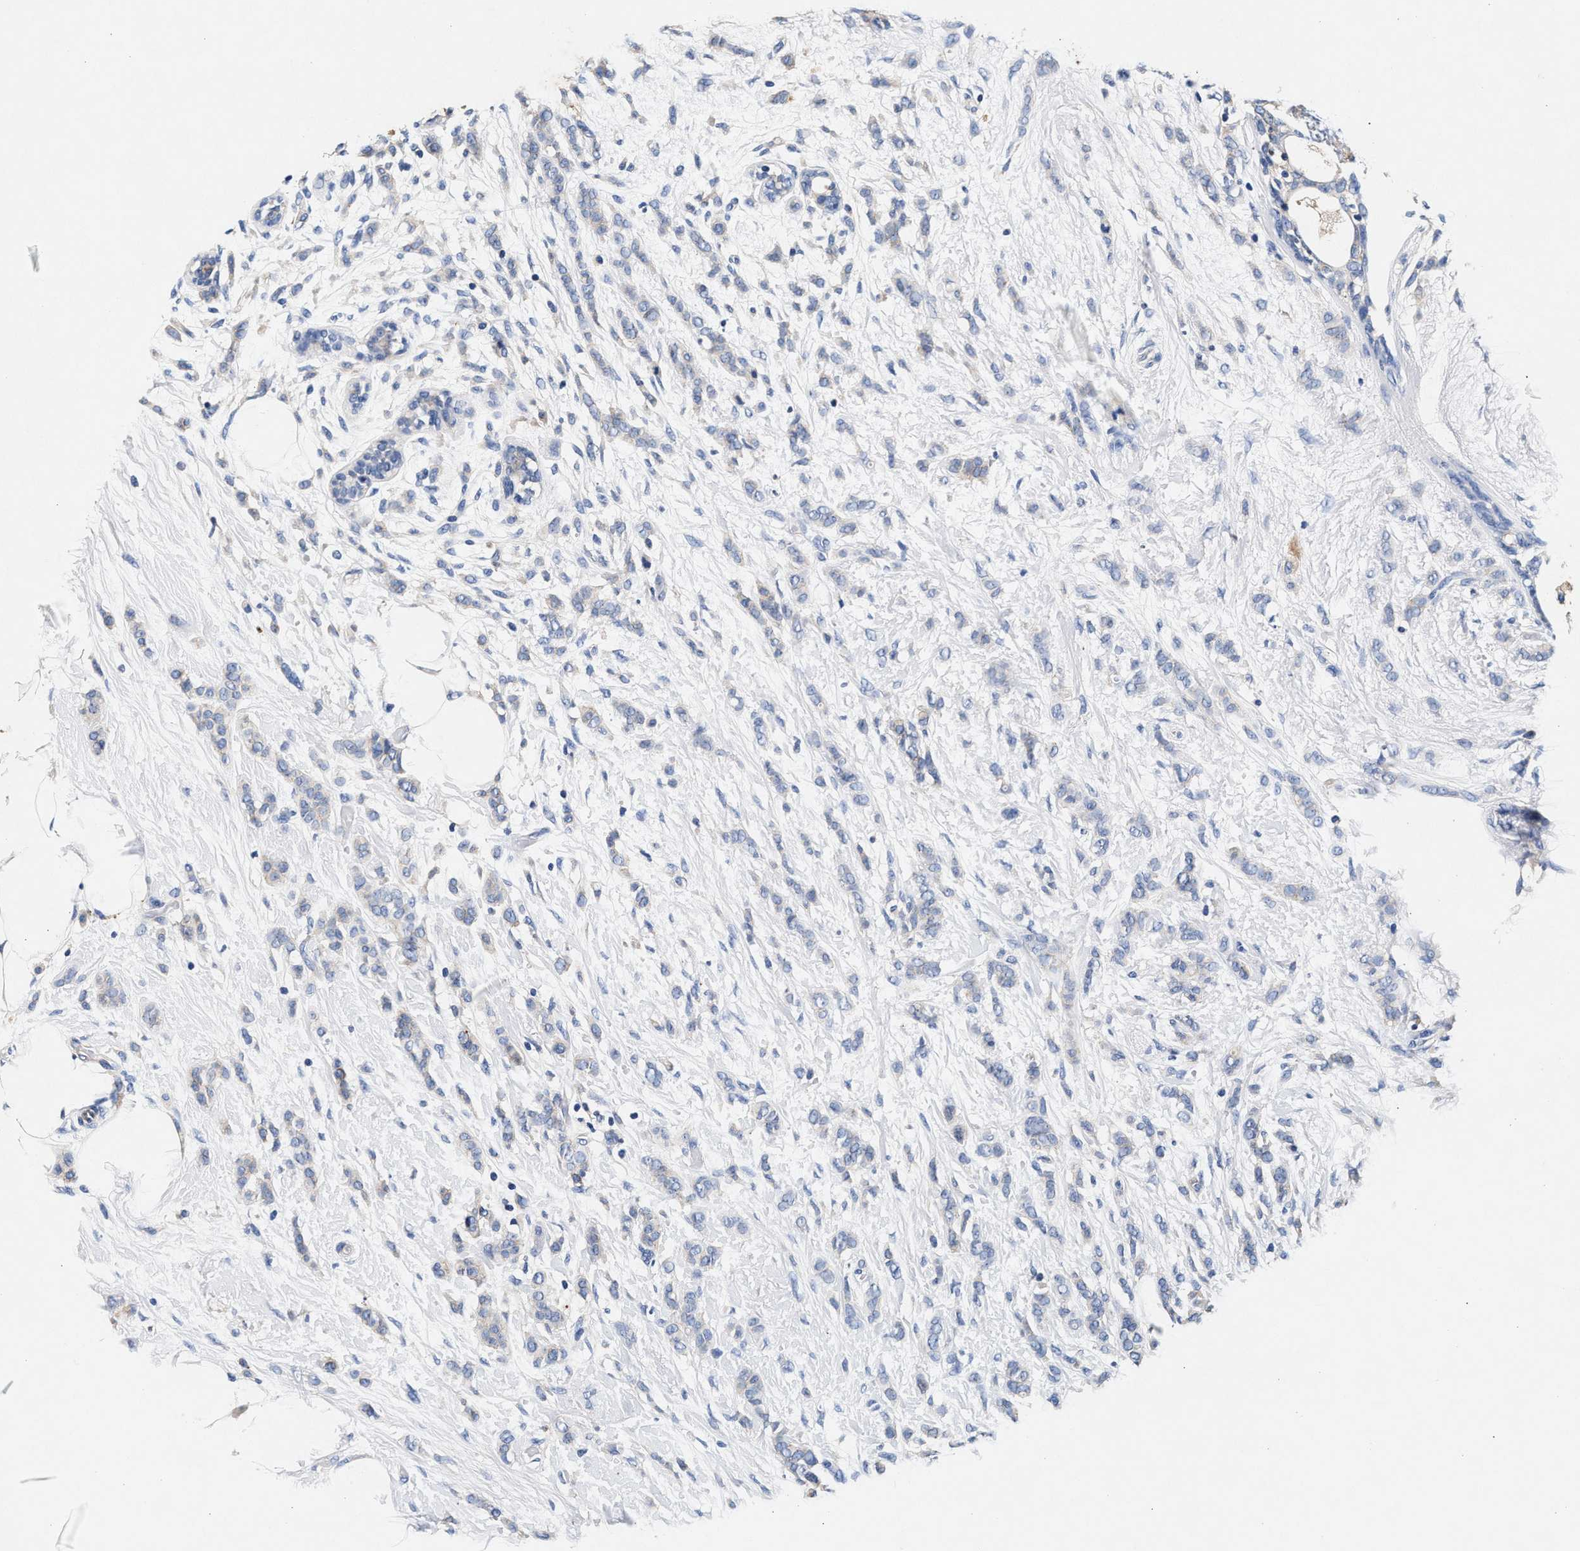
{"staining": {"intensity": "negative", "quantity": "none", "location": "none"}, "tissue": "breast cancer", "cell_type": "Tumor cells", "image_type": "cancer", "snomed": [{"axis": "morphology", "description": "Lobular carcinoma, in situ"}, {"axis": "morphology", "description": "Lobular carcinoma"}, {"axis": "topography", "description": "Breast"}], "caption": "Photomicrograph shows no protein positivity in tumor cells of breast cancer tissue. (Stains: DAB immunohistochemistry (IHC) with hematoxylin counter stain, Microscopy: brightfield microscopy at high magnification).", "gene": "GNAI3", "patient": {"sex": "female", "age": 41}}